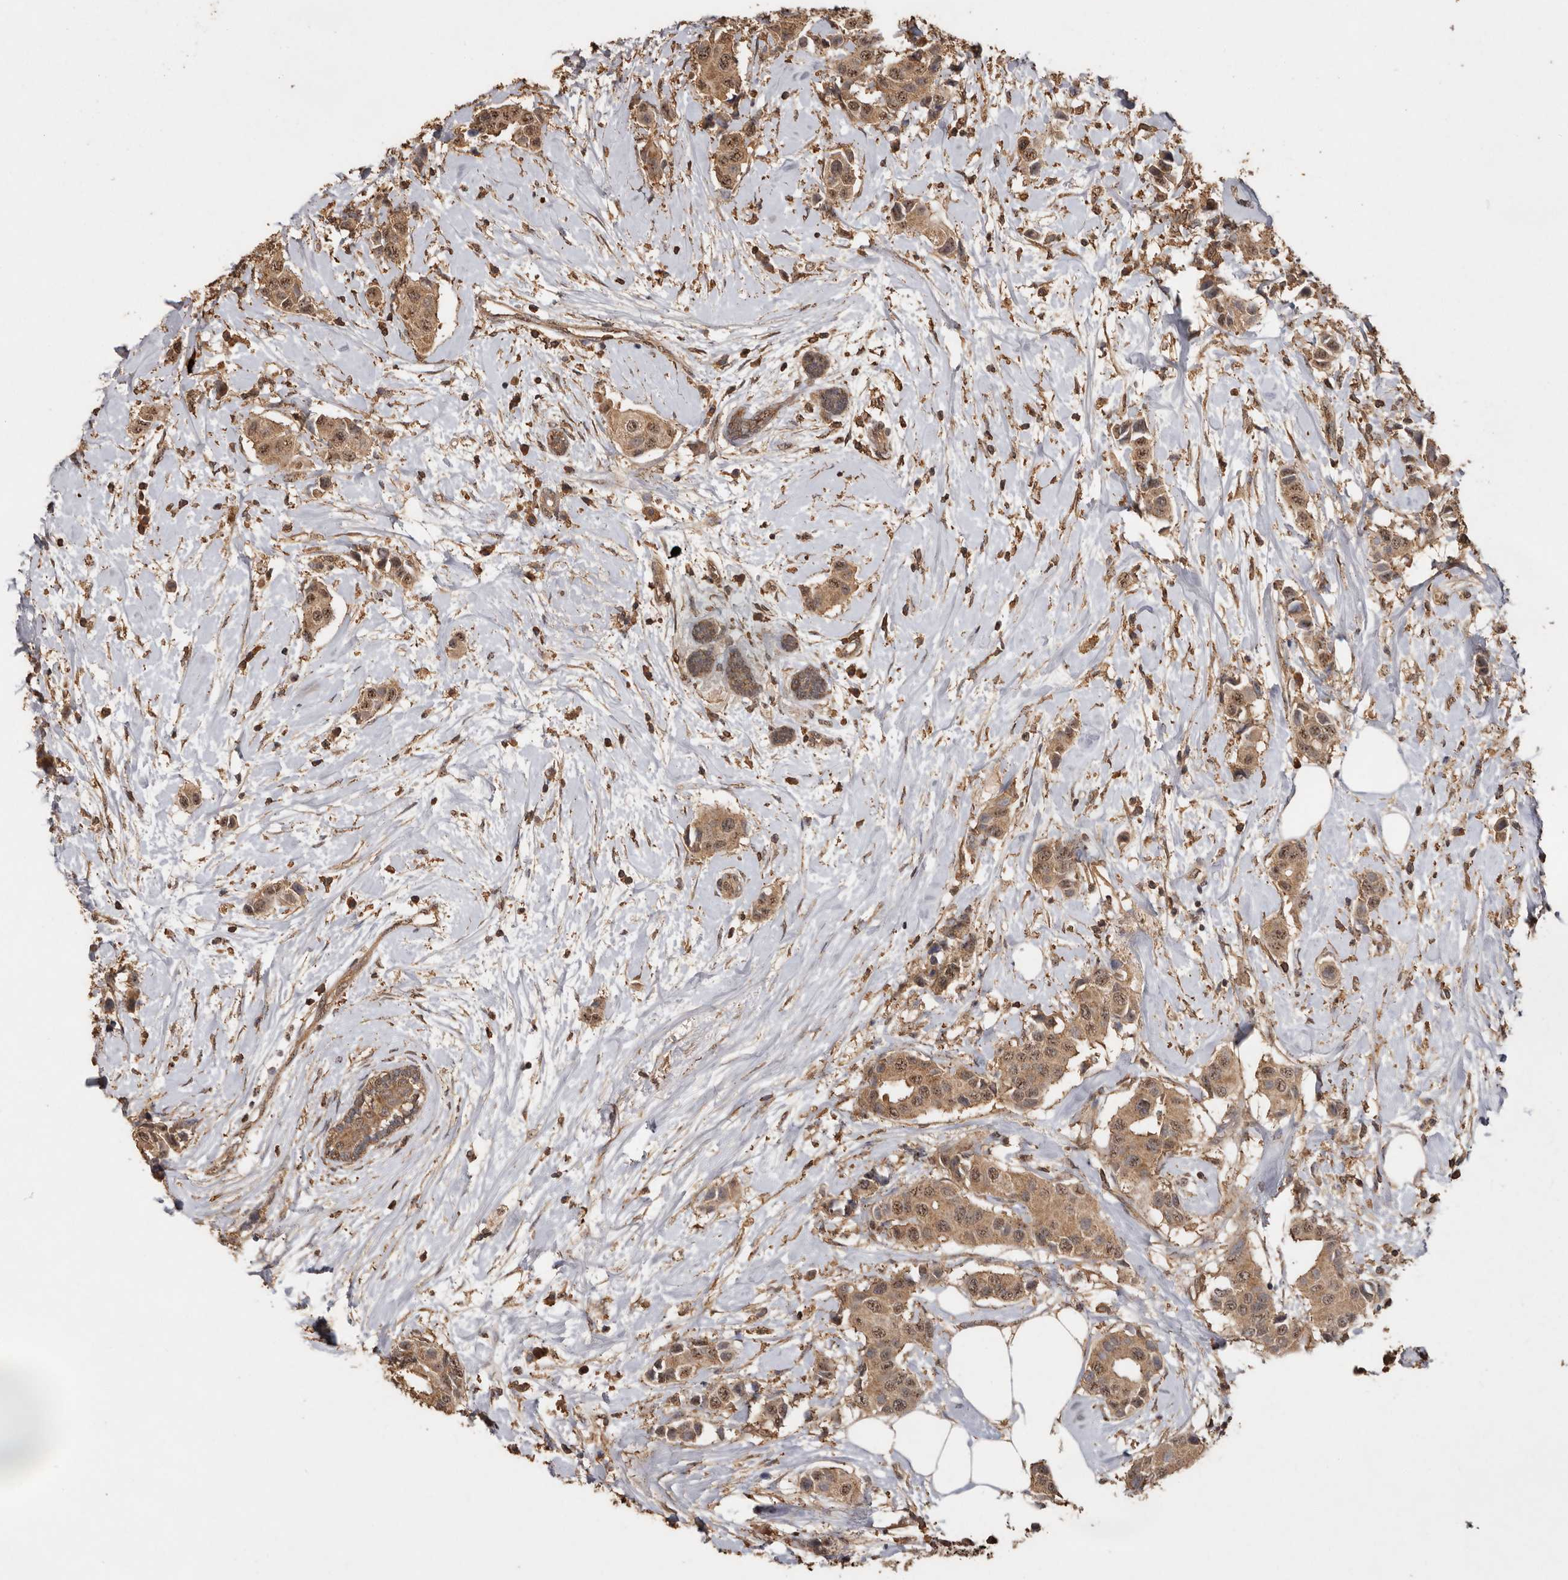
{"staining": {"intensity": "moderate", "quantity": ">75%", "location": "cytoplasmic/membranous,nuclear"}, "tissue": "breast cancer", "cell_type": "Tumor cells", "image_type": "cancer", "snomed": [{"axis": "morphology", "description": "Normal tissue, NOS"}, {"axis": "morphology", "description": "Duct carcinoma"}, {"axis": "topography", "description": "Breast"}], "caption": "Moderate cytoplasmic/membranous and nuclear protein staining is seen in about >75% of tumor cells in invasive ductal carcinoma (breast).", "gene": "RWDD1", "patient": {"sex": "female", "age": 39}}